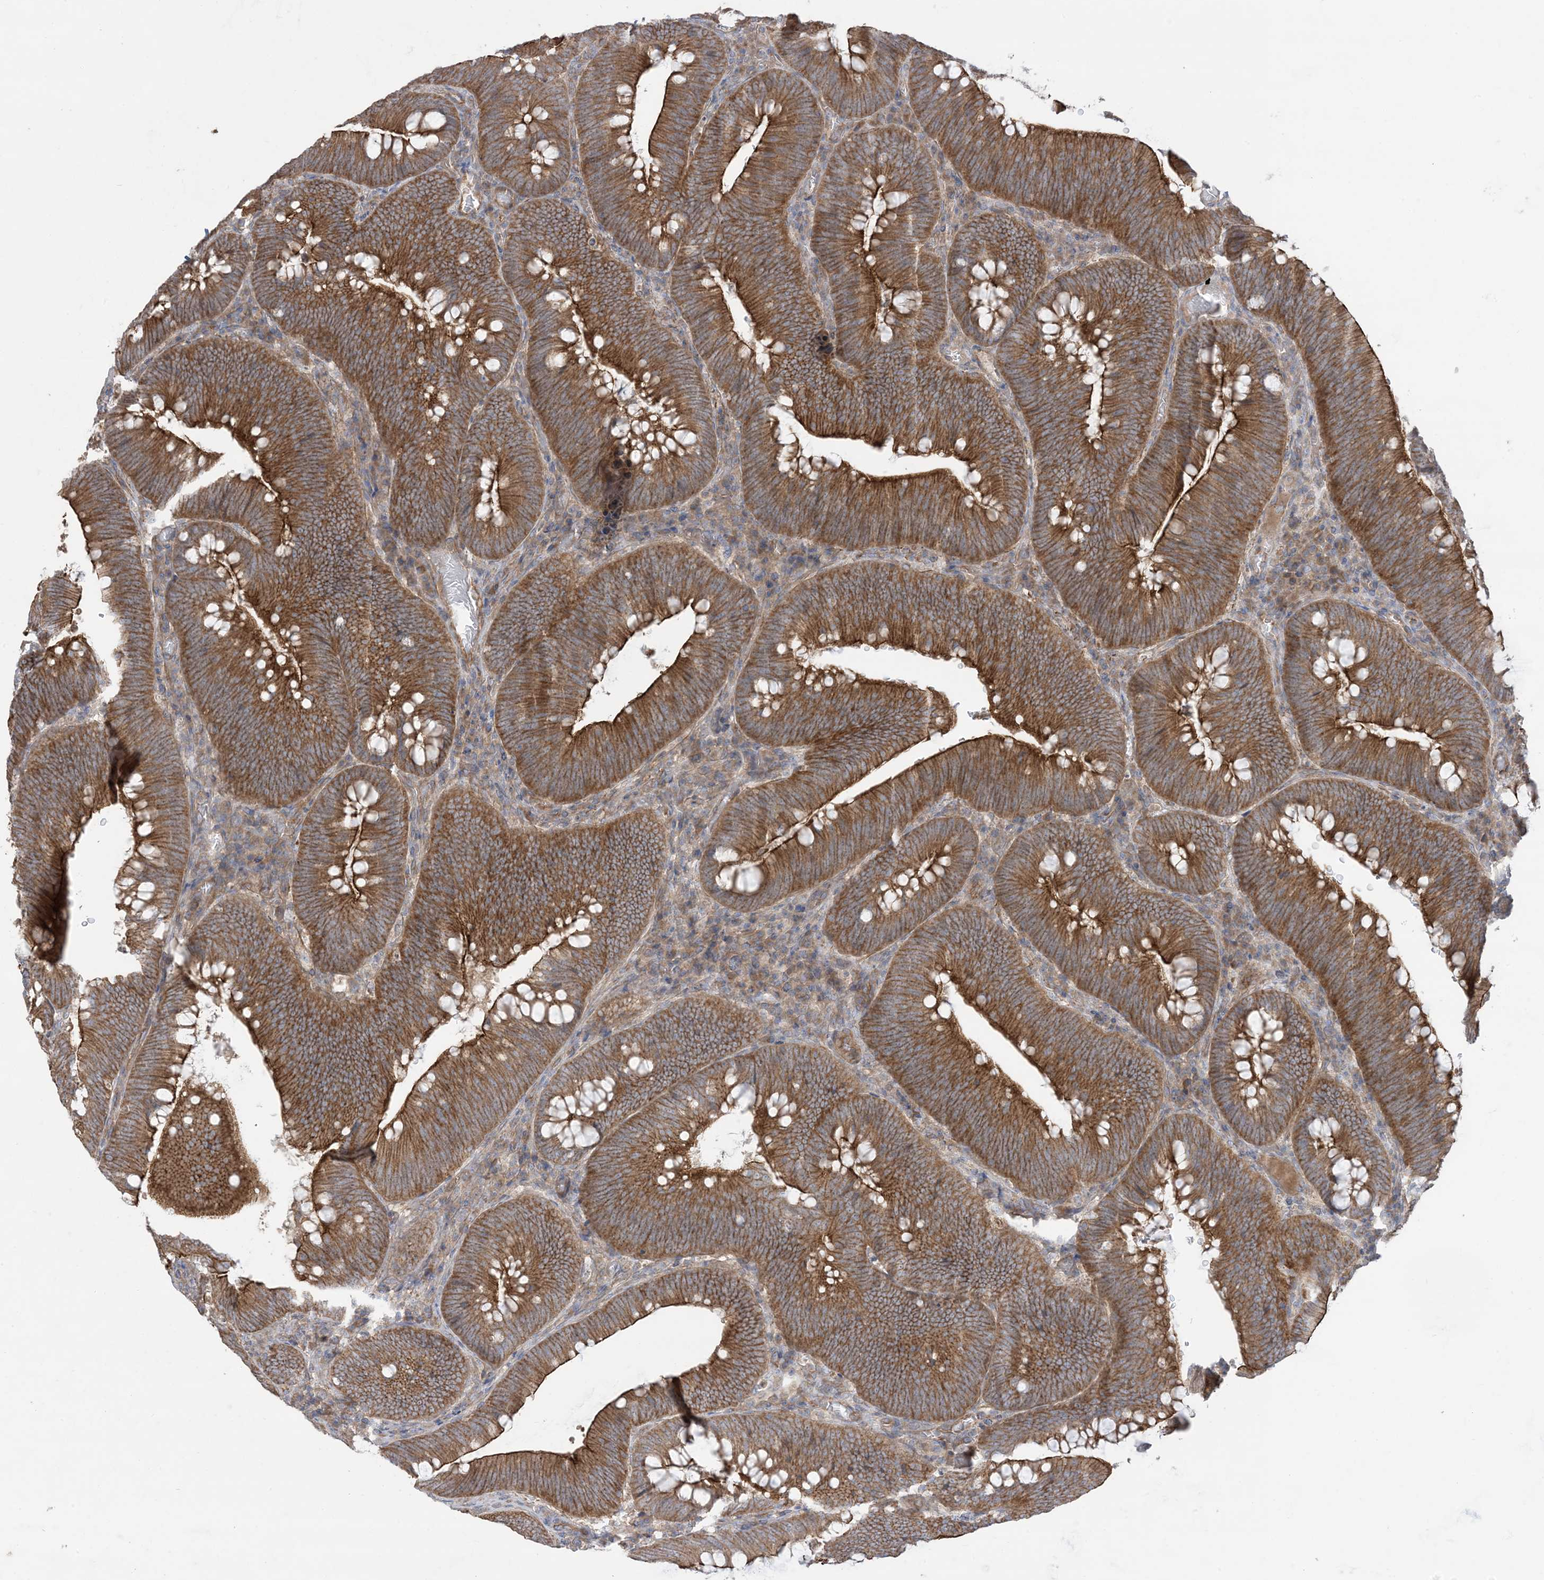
{"staining": {"intensity": "strong", "quantity": ">75%", "location": "cytoplasmic/membranous"}, "tissue": "colorectal cancer", "cell_type": "Tumor cells", "image_type": "cancer", "snomed": [{"axis": "morphology", "description": "Normal tissue, NOS"}, {"axis": "topography", "description": "Colon"}], "caption": "IHC photomicrograph of neoplastic tissue: colorectal cancer stained using immunohistochemistry reveals high levels of strong protein expression localized specifically in the cytoplasmic/membranous of tumor cells, appearing as a cytoplasmic/membranous brown color.", "gene": "CCNY", "patient": {"sex": "female", "age": 82}}